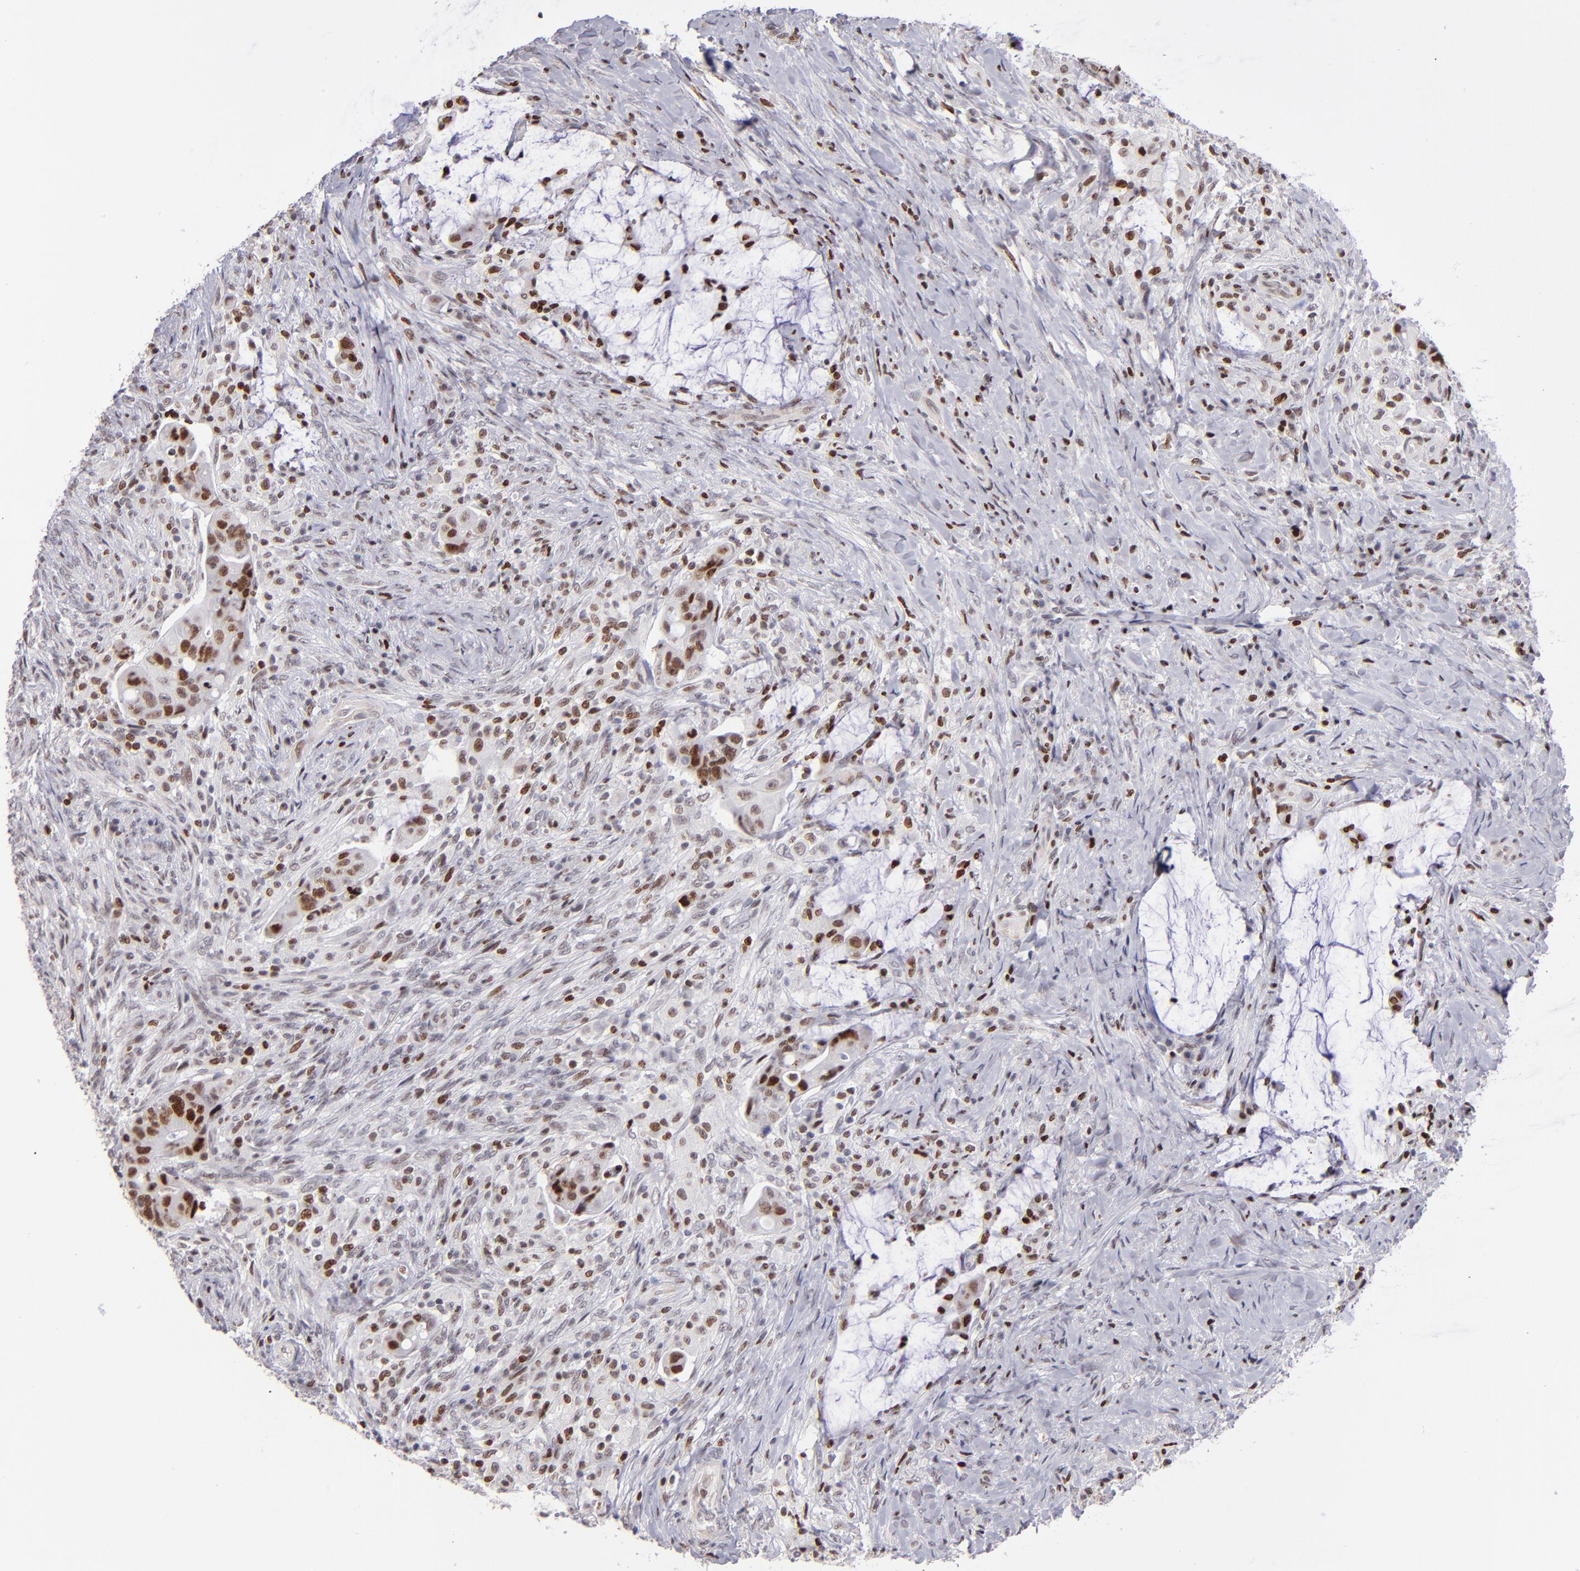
{"staining": {"intensity": "strong", "quantity": ">75%", "location": "nuclear"}, "tissue": "colorectal cancer", "cell_type": "Tumor cells", "image_type": "cancer", "snomed": [{"axis": "morphology", "description": "Adenocarcinoma, NOS"}, {"axis": "topography", "description": "Rectum"}], "caption": "A high amount of strong nuclear expression is appreciated in about >75% of tumor cells in colorectal cancer tissue. (DAB (3,3'-diaminobenzidine) IHC with brightfield microscopy, high magnification).", "gene": "POLA1", "patient": {"sex": "female", "age": 71}}